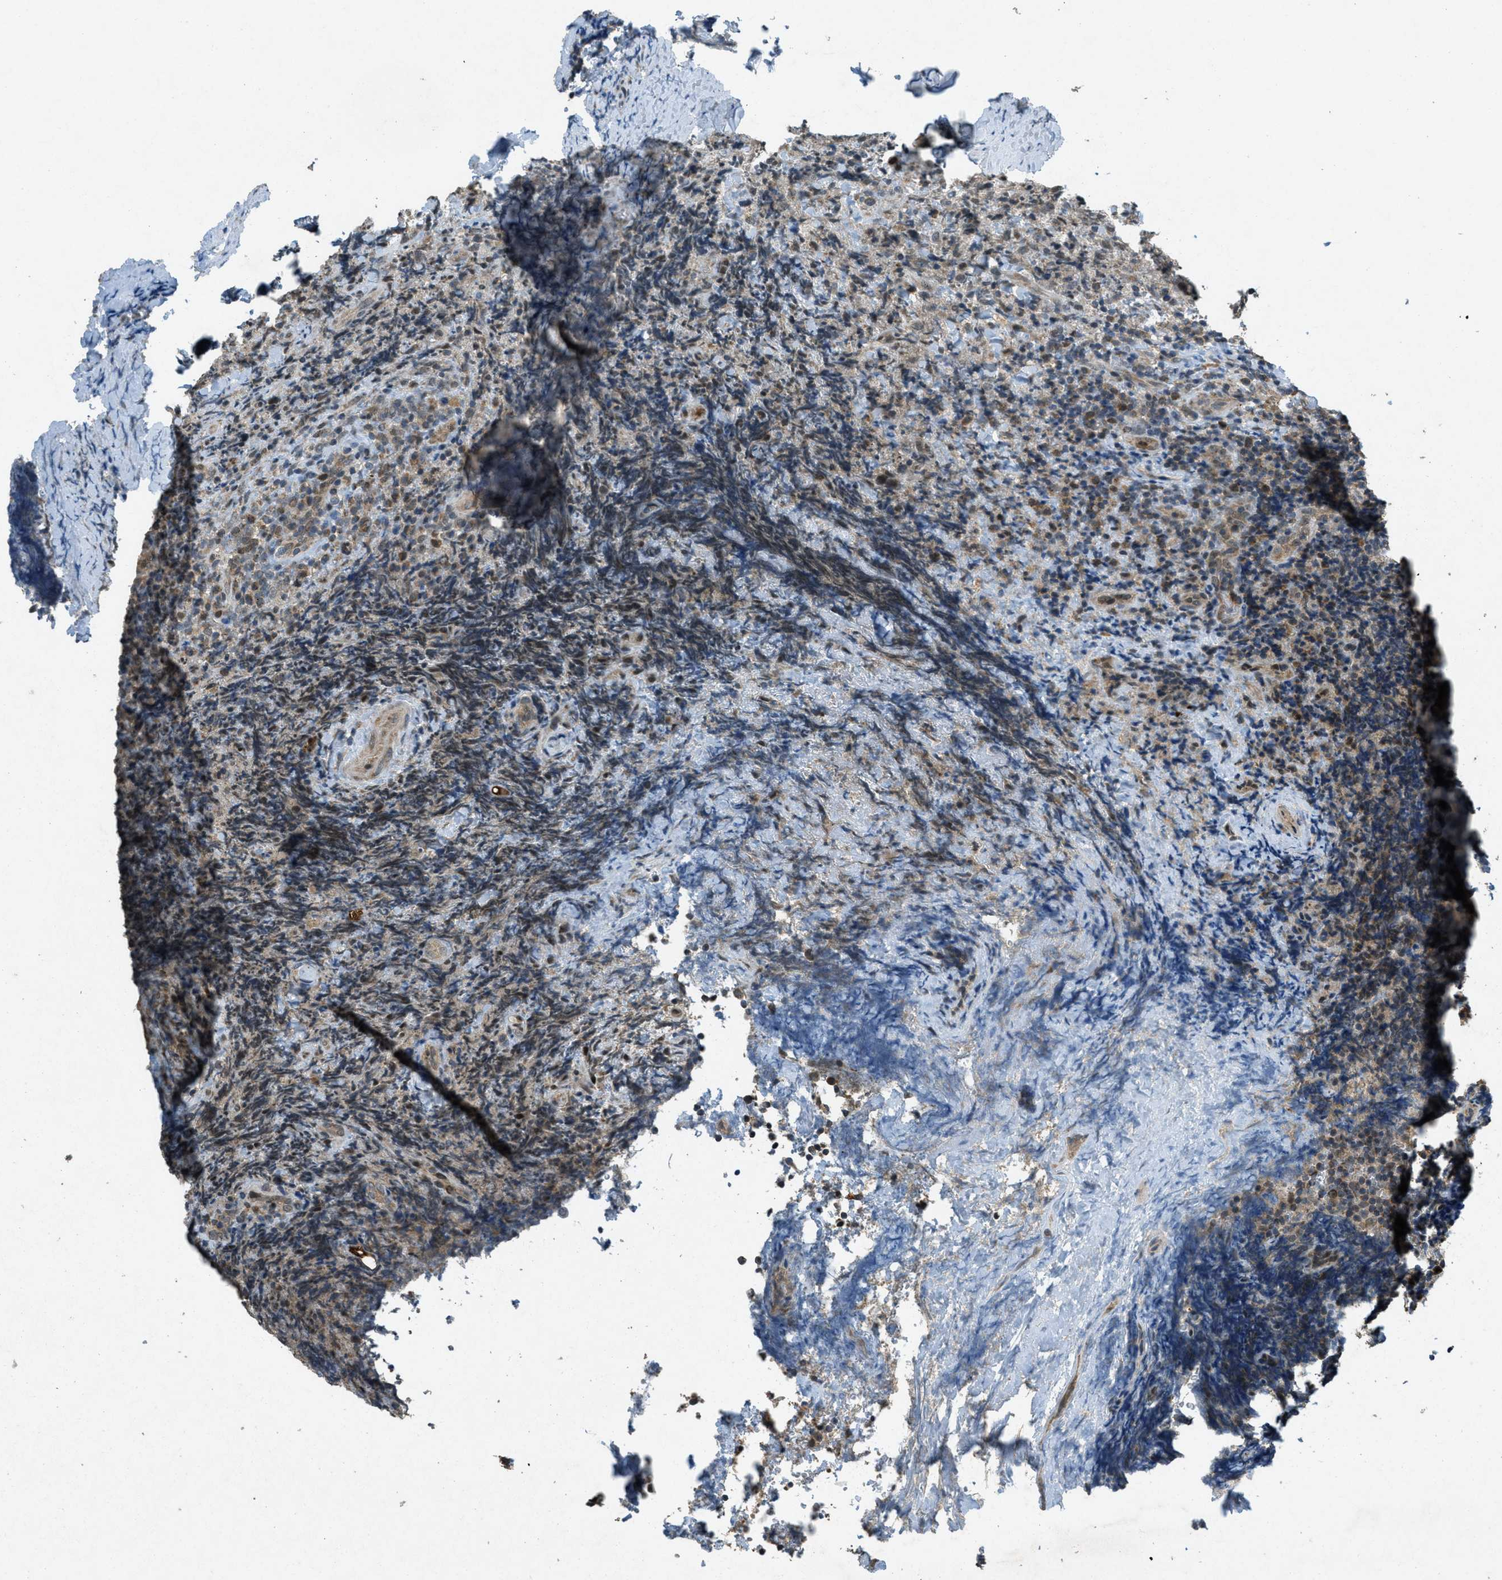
{"staining": {"intensity": "moderate", "quantity": "25%-75%", "location": "cytoplasmic/membranous"}, "tissue": "lymphoma", "cell_type": "Tumor cells", "image_type": "cancer", "snomed": [{"axis": "morphology", "description": "Malignant lymphoma, non-Hodgkin's type, High grade"}, {"axis": "topography", "description": "Tonsil"}], "caption": "A histopathology image of lymphoma stained for a protein exhibits moderate cytoplasmic/membranous brown staining in tumor cells.", "gene": "PPP1R15A", "patient": {"sex": "female", "age": 36}}